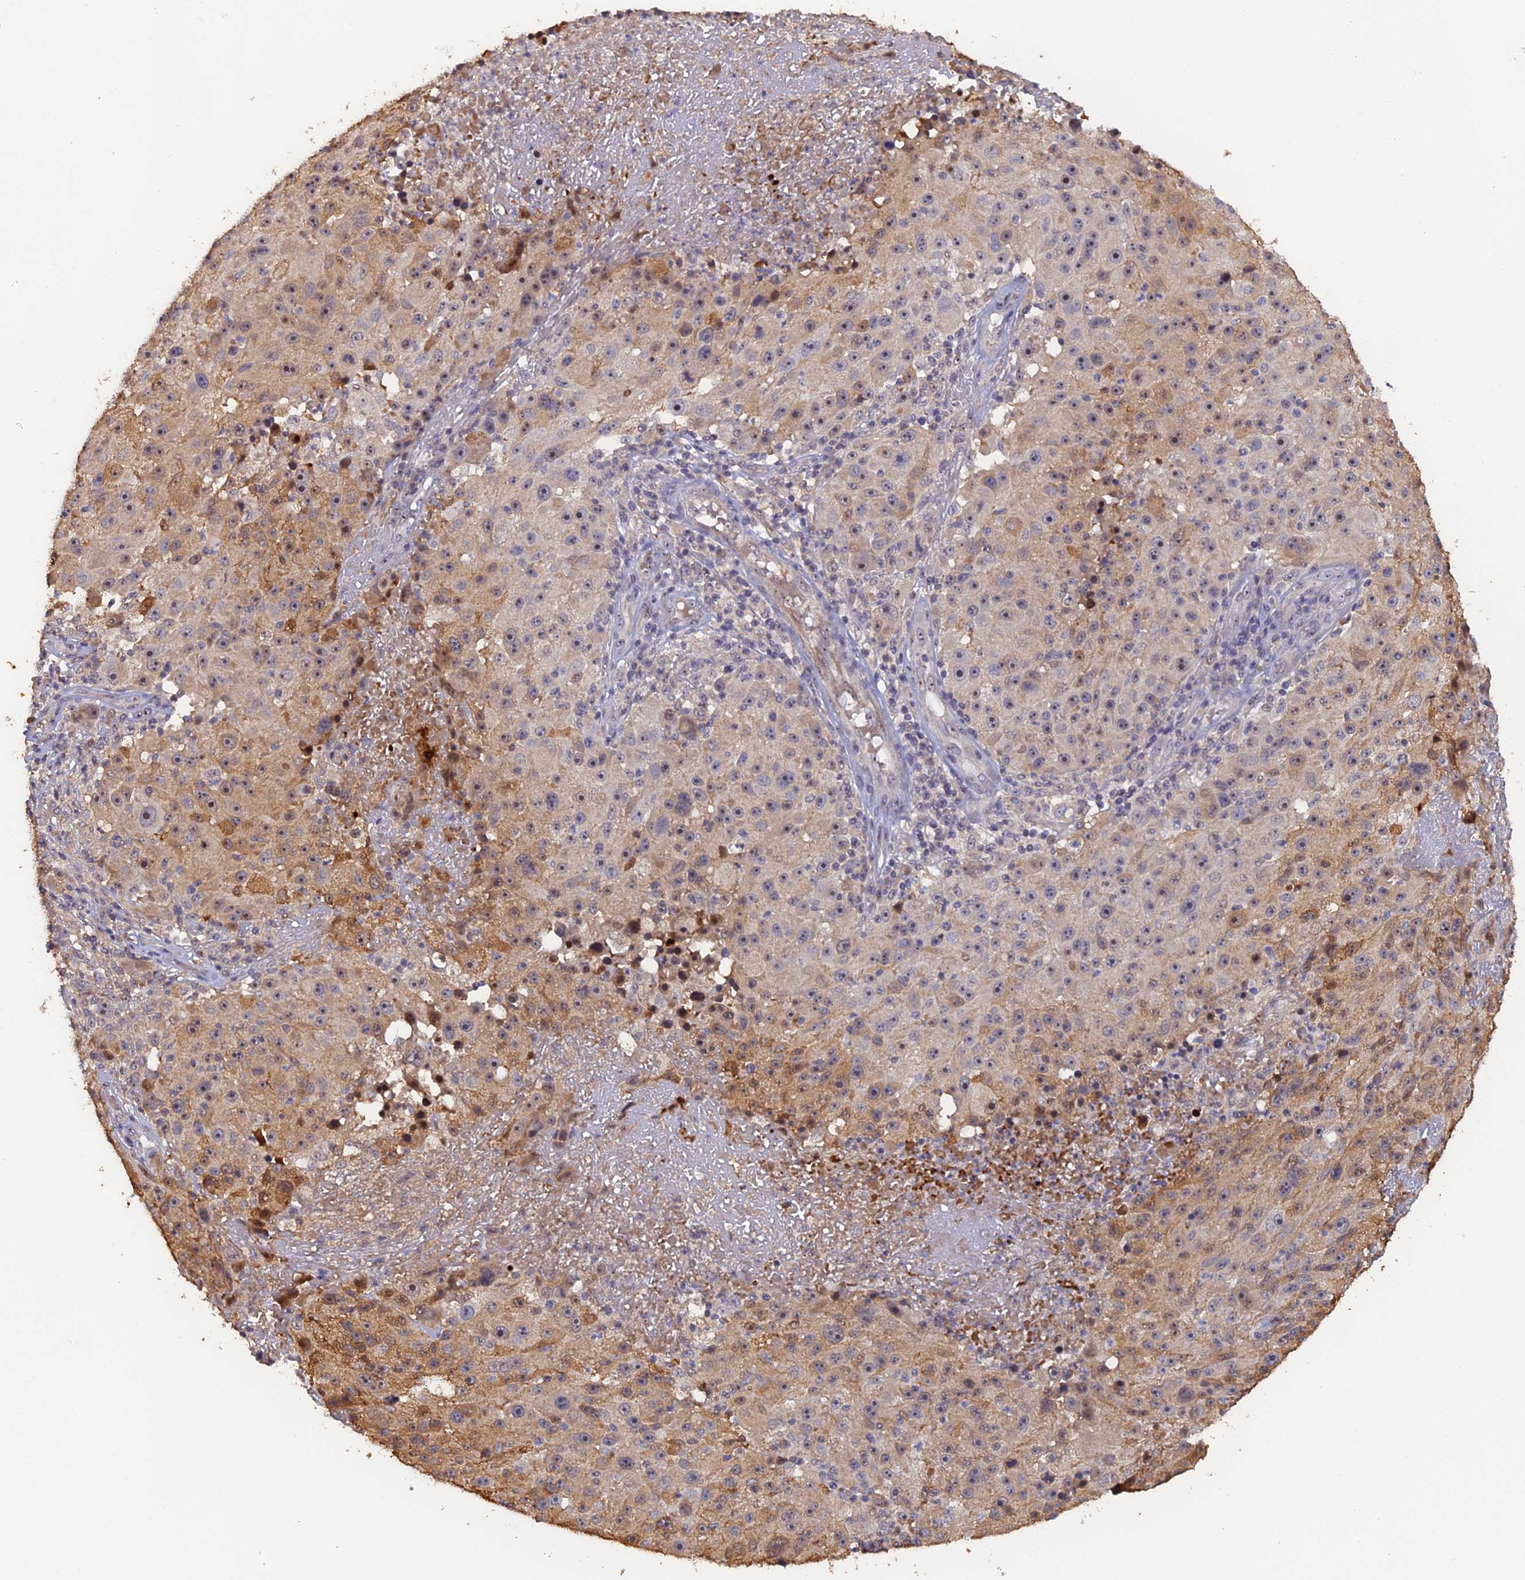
{"staining": {"intensity": "moderate", "quantity": "<25%", "location": "cytoplasmic/membranous"}, "tissue": "melanoma", "cell_type": "Tumor cells", "image_type": "cancer", "snomed": [{"axis": "morphology", "description": "Malignant melanoma, NOS"}, {"axis": "topography", "description": "Skin"}], "caption": "Malignant melanoma tissue exhibits moderate cytoplasmic/membranous staining in approximately <25% of tumor cells", "gene": "FAM98C", "patient": {"sex": "male", "age": 53}}